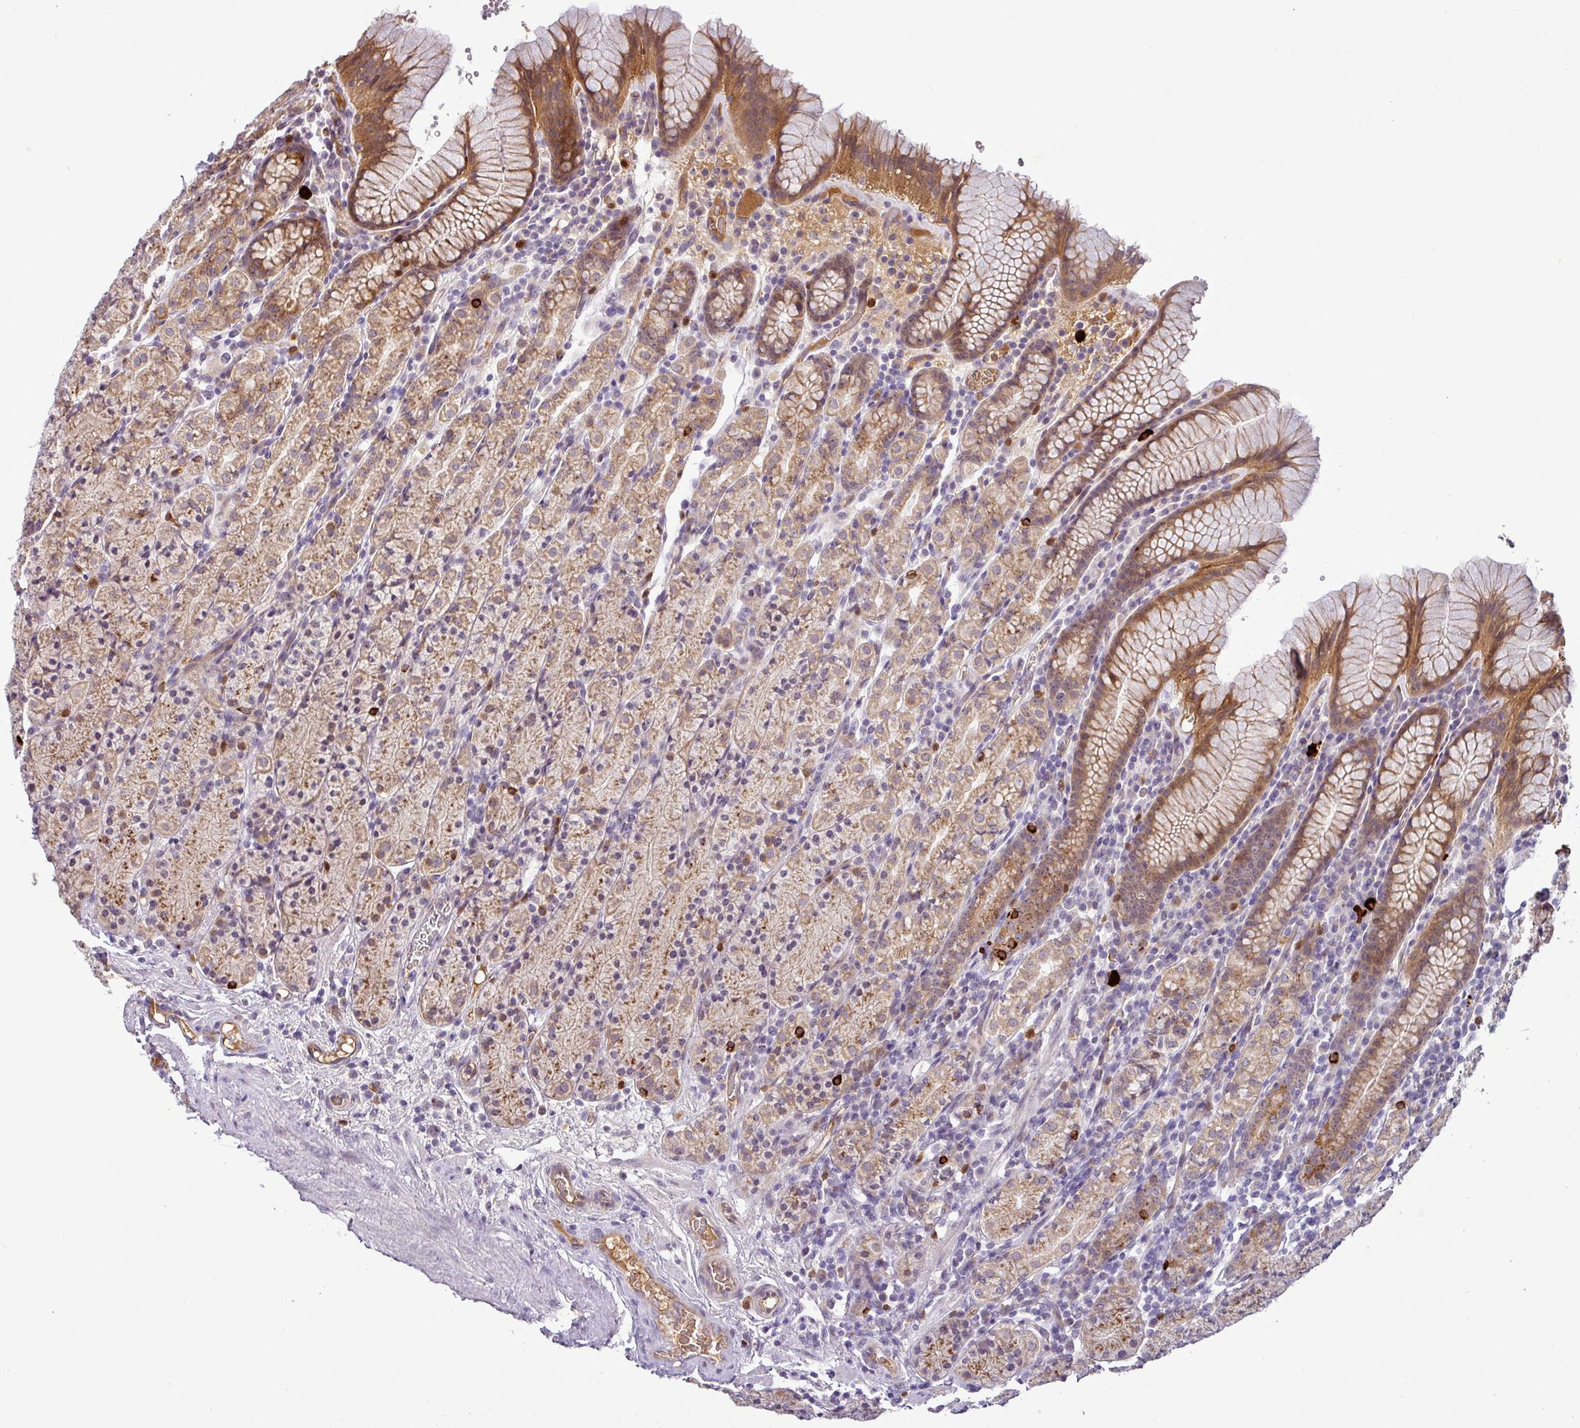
{"staining": {"intensity": "moderate", "quantity": "25%-75%", "location": "cytoplasmic/membranous,nuclear"}, "tissue": "stomach", "cell_type": "Glandular cells", "image_type": "normal", "snomed": [{"axis": "morphology", "description": "Normal tissue, NOS"}, {"axis": "topography", "description": "Stomach, upper"}, {"axis": "topography", "description": "Stomach"}], "caption": "Unremarkable stomach reveals moderate cytoplasmic/membranous,nuclear staining in about 25%-75% of glandular cells, visualized by immunohistochemistry.", "gene": "PCDH1", "patient": {"sex": "male", "age": 62}}